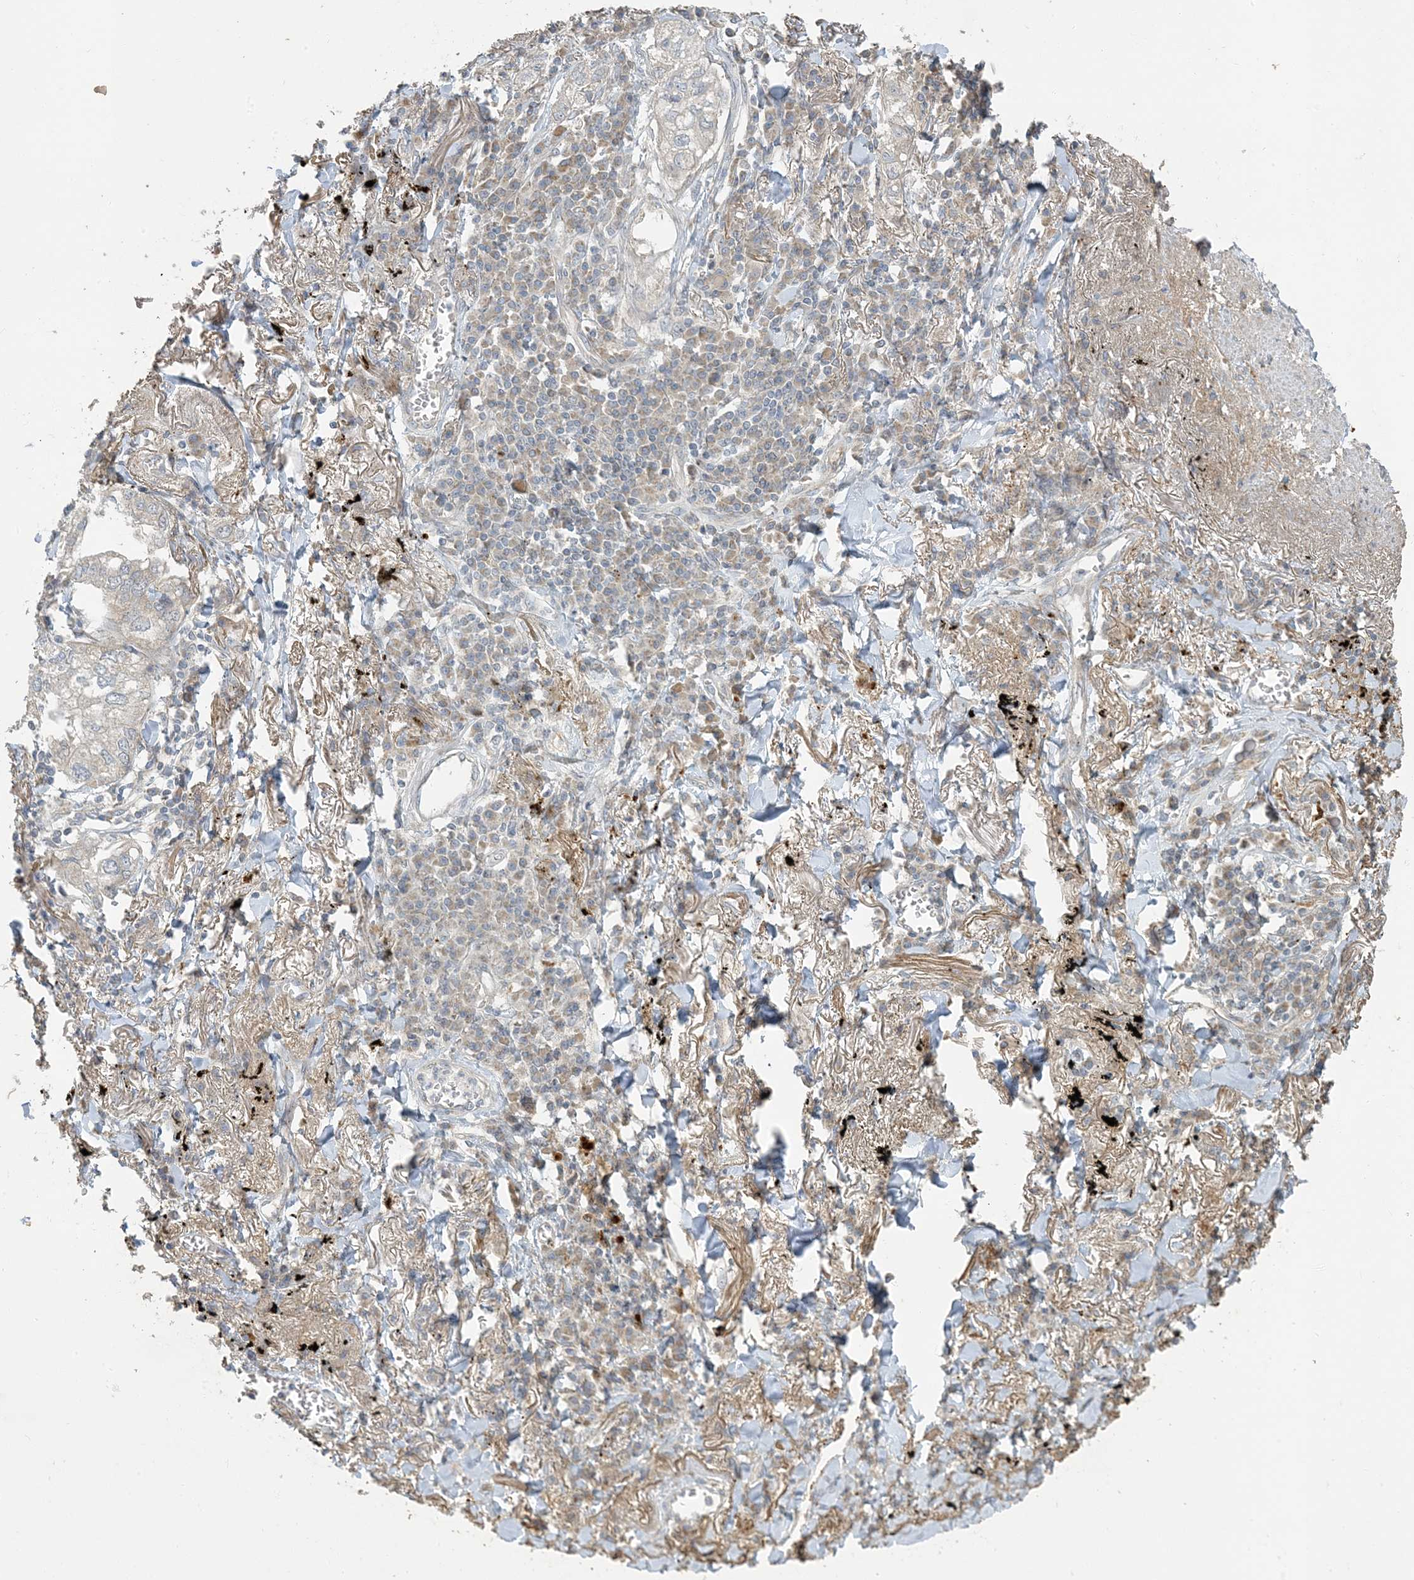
{"staining": {"intensity": "negative", "quantity": "none", "location": "none"}, "tissue": "lung cancer", "cell_type": "Tumor cells", "image_type": "cancer", "snomed": [{"axis": "morphology", "description": "Adenocarcinoma, NOS"}, {"axis": "topography", "description": "Lung"}], "caption": "An IHC photomicrograph of lung cancer is shown. There is no staining in tumor cells of lung cancer.", "gene": "LTN1", "patient": {"sex": "male", "age": 65}}